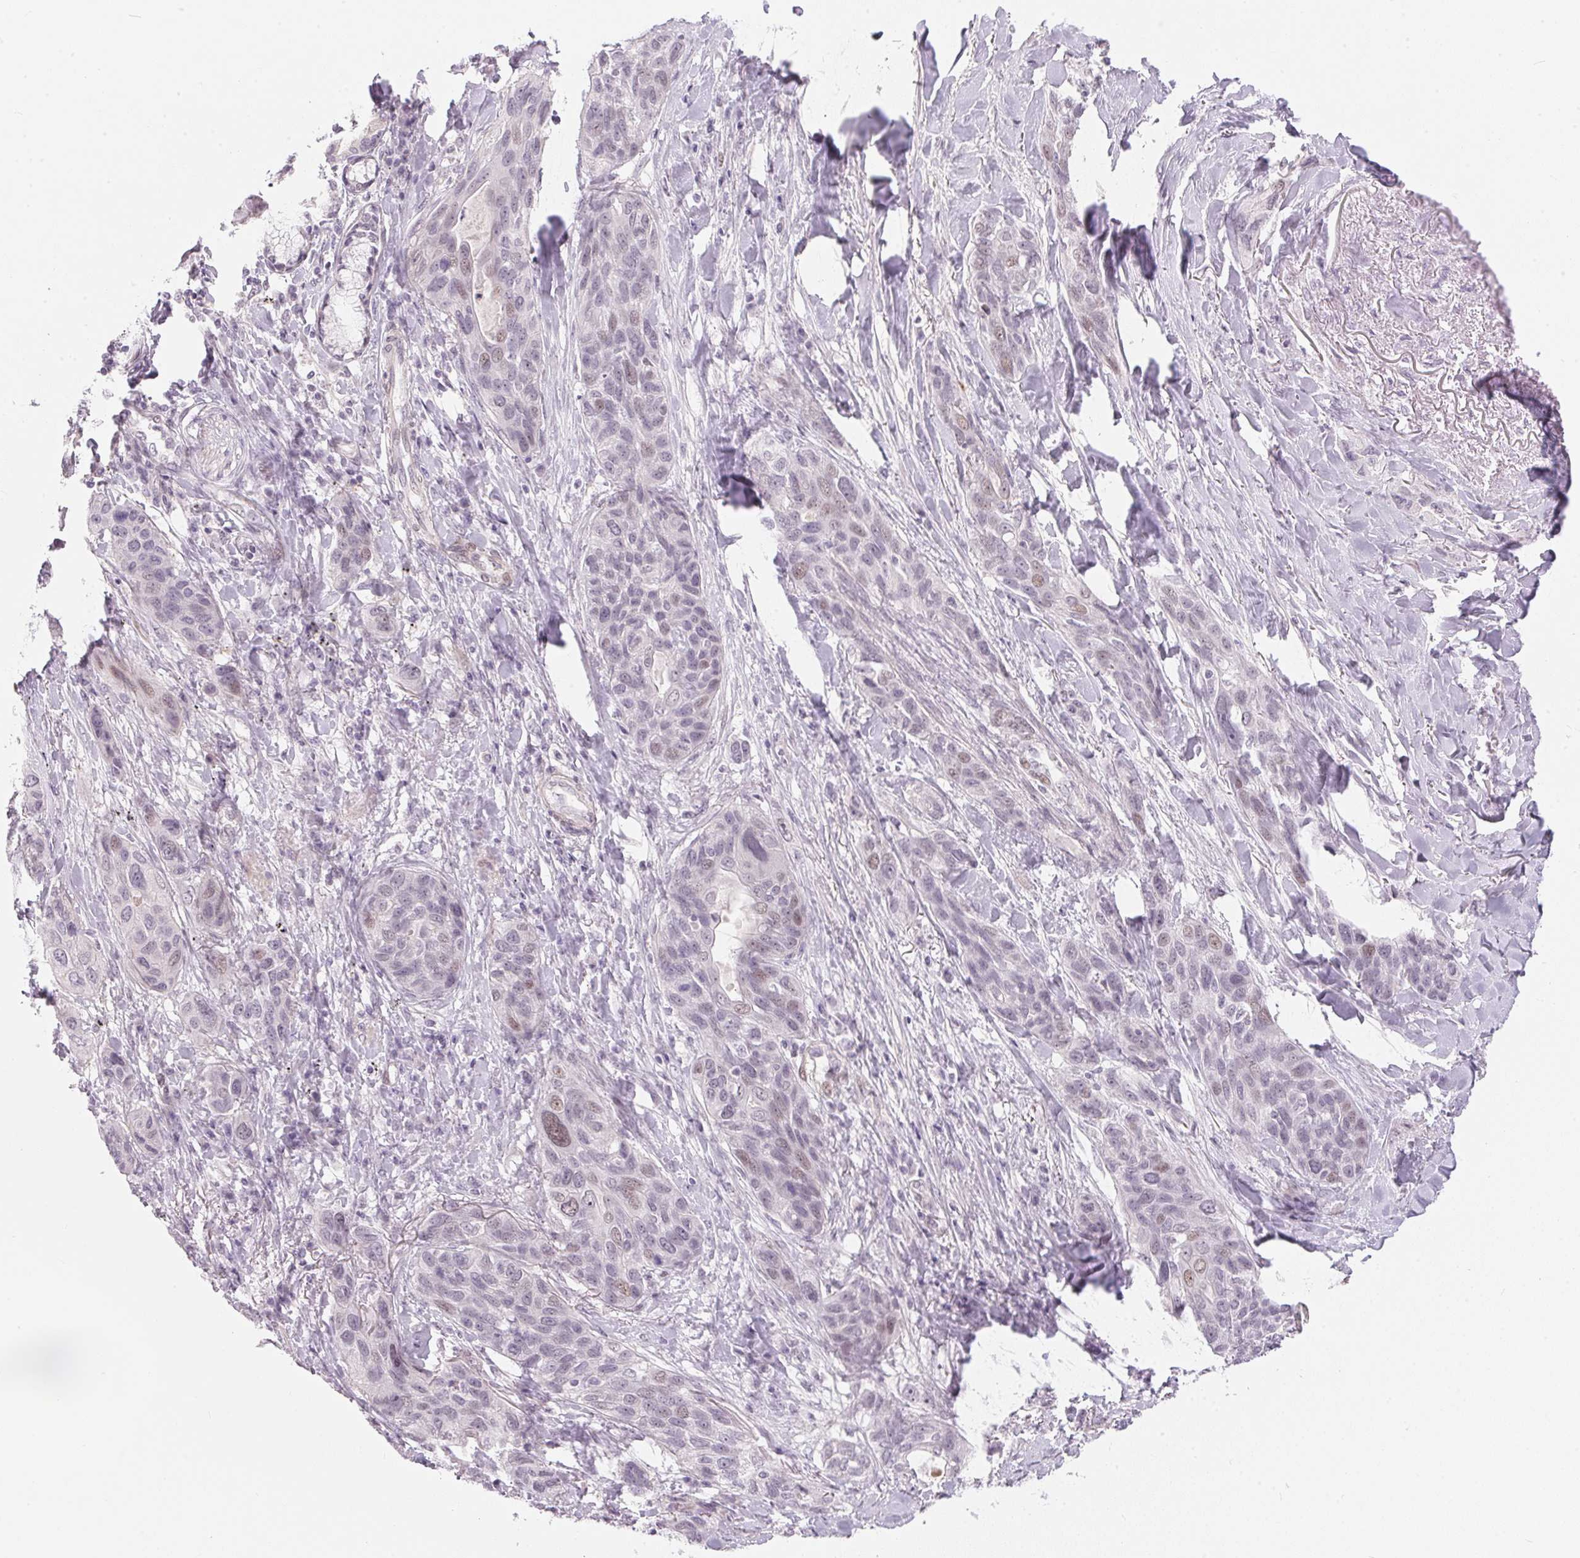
{"staining": {"intensity": "weak", "quantity": "<25%", "location": "nuclear"}, "tissue": "lung cancer", "cell_type": "Tumor cells", "image_type": "cancer", "snomed": [{"axis": "morphology", "description": "Squamous cell carcinoma, NOS"}, {"axis": "topography", "description": "Lung"}], "caption": "Immunohistochemical staining of lung cancer (squamous cell carcinoma) reveals no significant expression in tumor cells. The staining was performed using DAB to visualize the protein expression in brown, while the nuclei were stained in blue with hematoxylin (Magnification: 20x).", "gene": "GDAP1L1", "patient": {"sex": "female", "age": 70}}